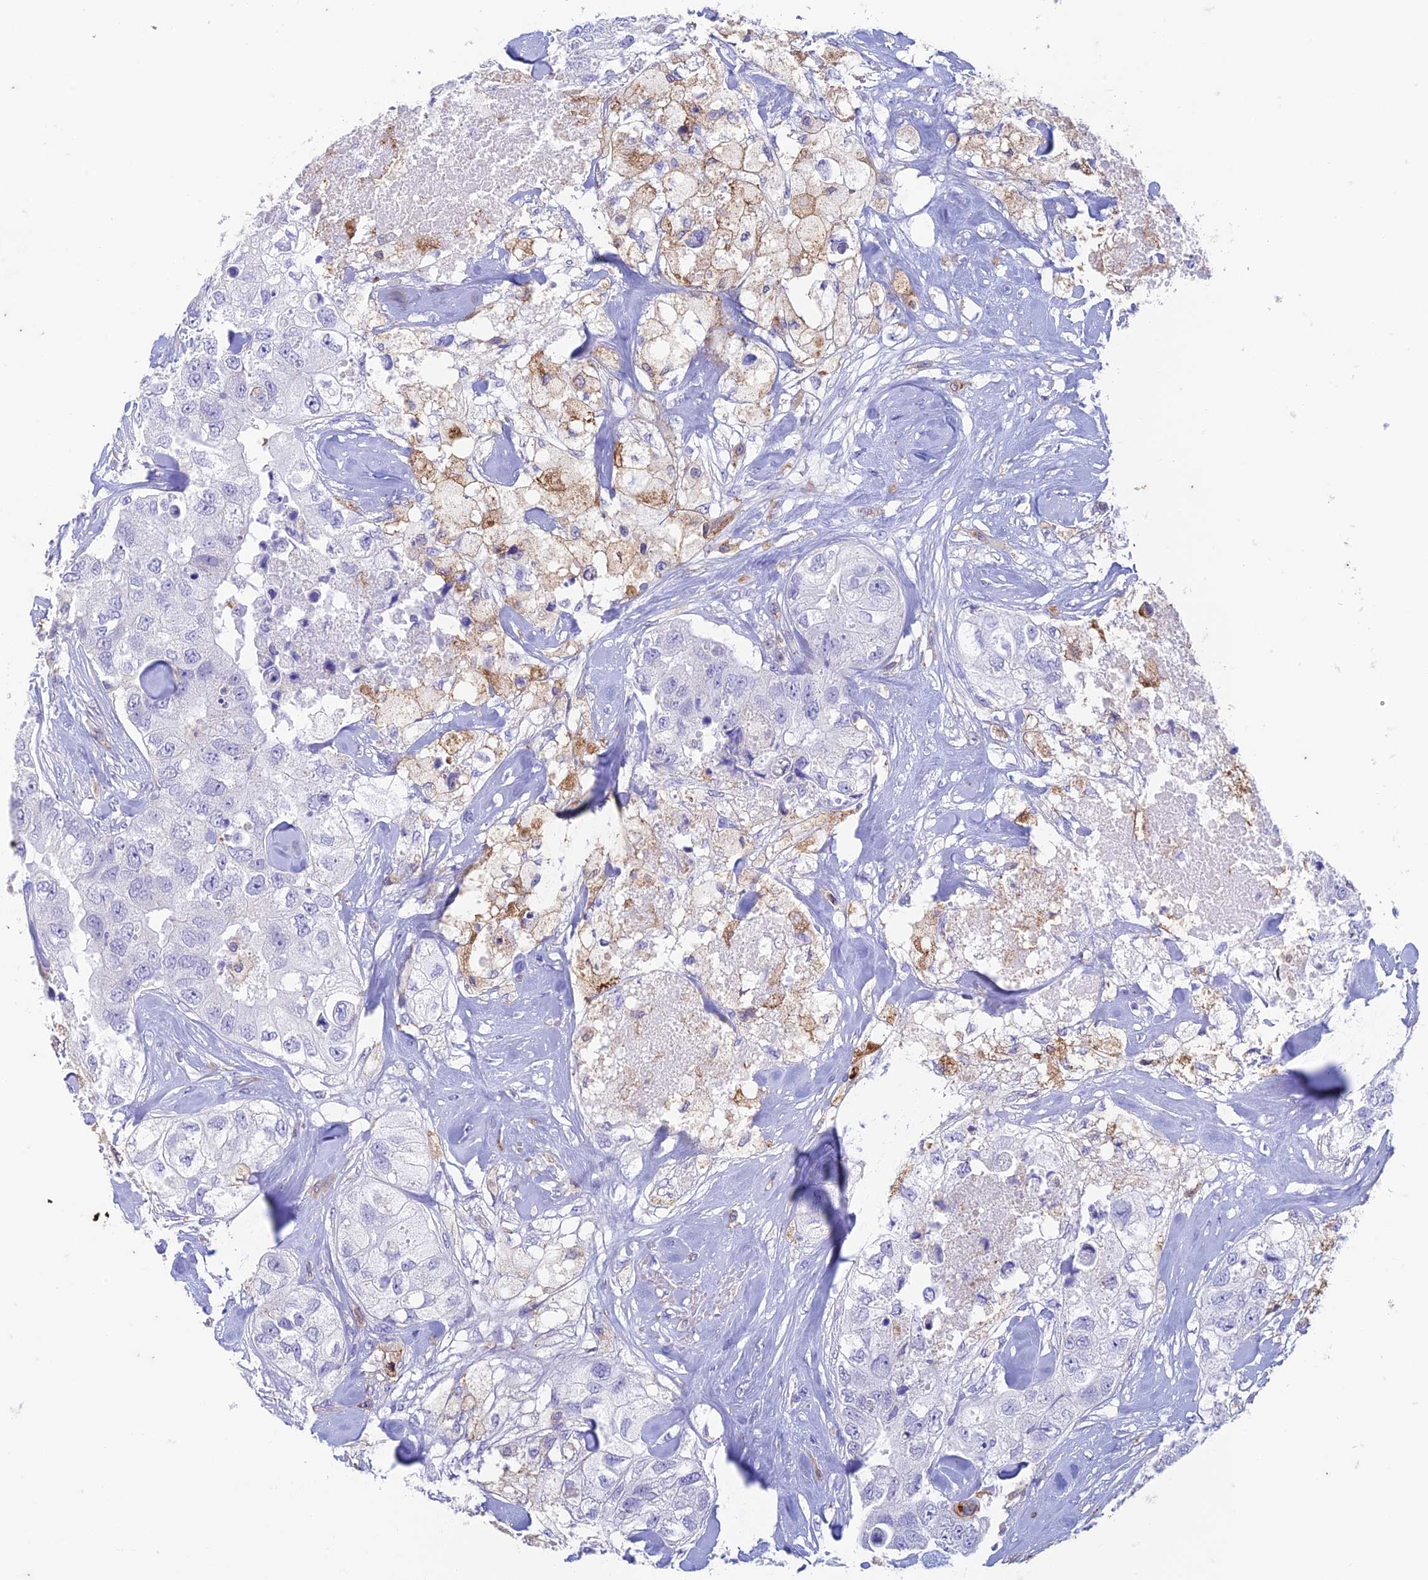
{"staining": {"intensity": "negative", "quantity": "none", "location": "none"}, "tissue": "breast cancer", "cell_type": "Tumor cells", "image_type": "cancer", "snomed": [{"axis": "morphology", "description": "Duct carcinoma"}, {"axis": "topography", "description": "Breast"}], "caption": "Immunohistochemistry (IHC) micrograph of human breast cancer (invasive ductal carcinoma) stained for a protein (brown), which demonstrates no positivity in tumor cells. (DAB (3,3'-diaminobenzidine) immunohistochemistry (IHC), high magnification).", "gene": "FGF7", "patient": {"sex": "female", "age": 62}}